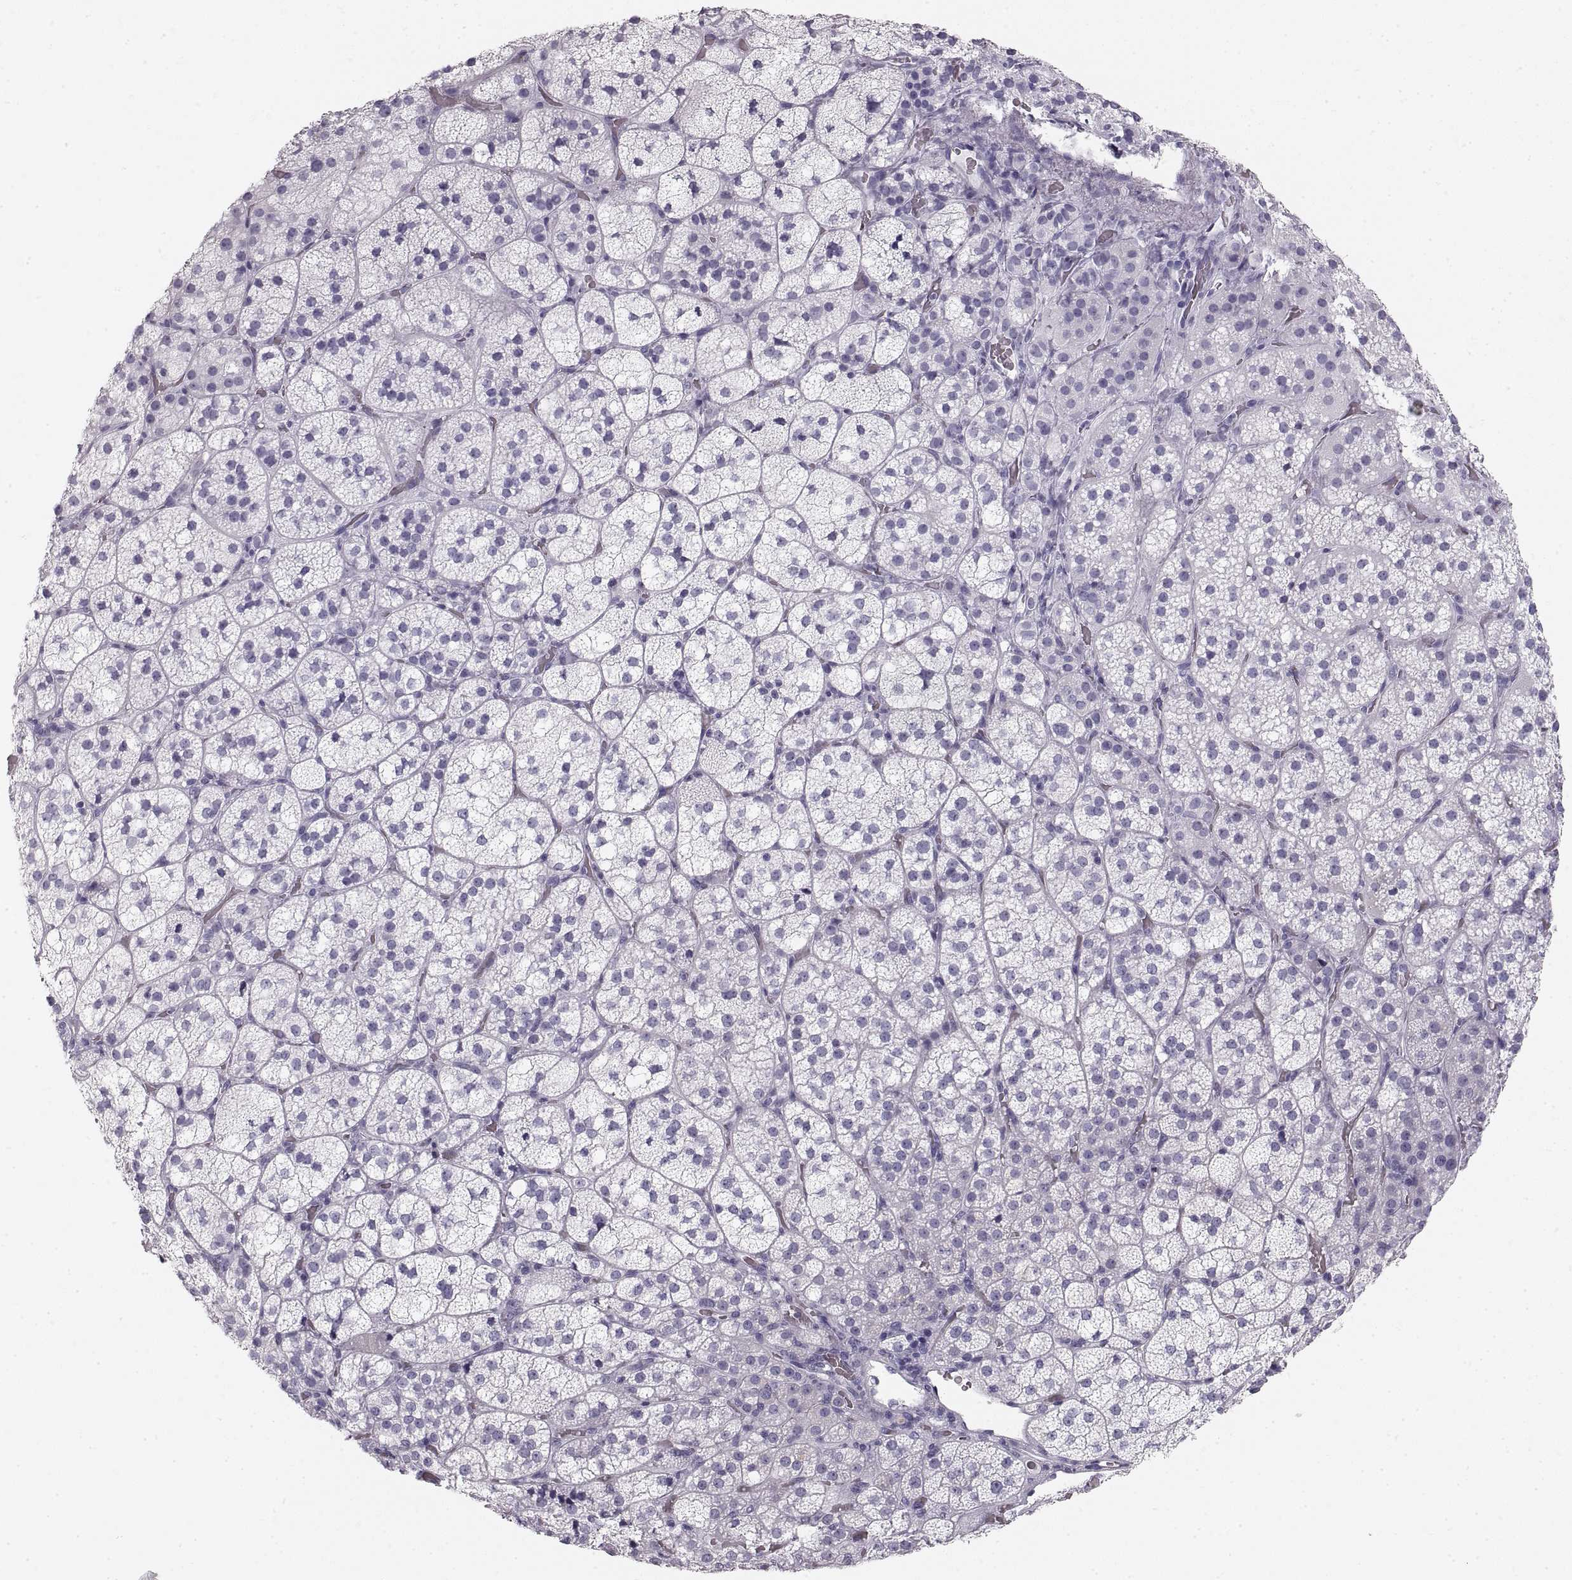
{"staining": {"intensity": "negative", "quantity": "none", "location": "none"}, "tissue": "adrenal gland", "cell_type": "Glandular cells", "image_type": "normal", "snomed": [{"axis": "morphology", "description": "Normal tissue, NOS"}, {"axis": "topography", "description": "Adrenal gland"}], "caption": "Image shows no significant protein staining in glandular cells of normal adrenal gland. (Stains: DAB (3,3'-diaminobenzidine) immunohistochemistry with hematoxylin counter stain, Microscopy: brightfield microscopy at high magnification).", "gene": "CRYAA", "patient": {"sex": "female", "age": 60}}